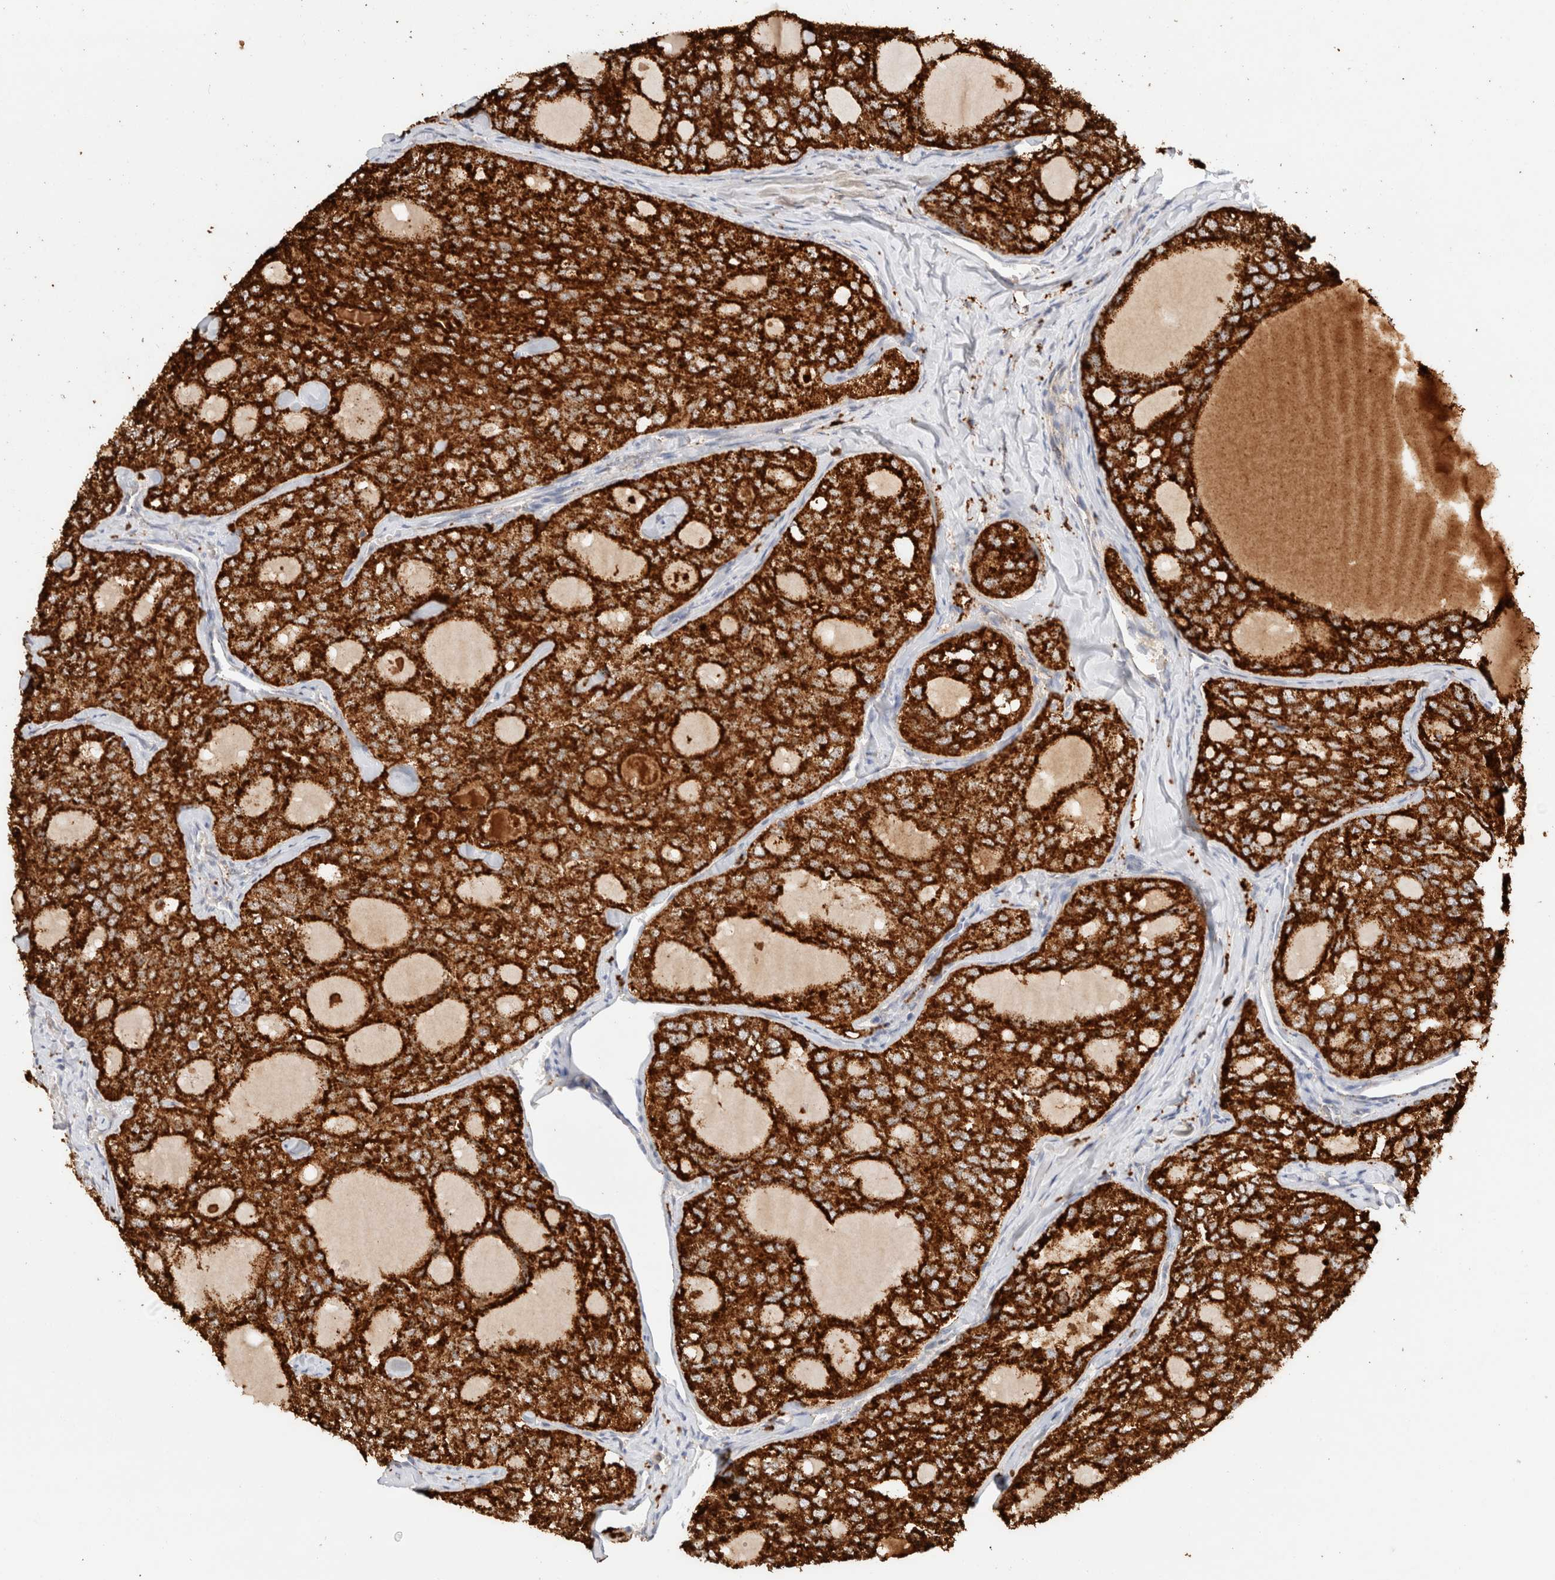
{"staining": {"intensity": "strong", "quantity": ">75%", "location": "cytoplasmic/membranous"}, "tissue": "thyroid cancer", "cell_type": "Tumor cells", "image_type": "cancer", "snomed": [{"axis": "morphology", "description": "Follicular adenoma carcinoma, NOS"}, {"axis": "topography", "description": "Thyroid gland"}], "caption": "Immunohistochemical staining of thyroid follicular adenoma carcinoma exhibits high levels of strong cytoplasmic/membranous protein expression in approximately >75% of tumor cells. (IHC, brightfield microscopy, high magnification).", "gene": "RABEPK", "patient": {"sex": "male", "age": 75}}